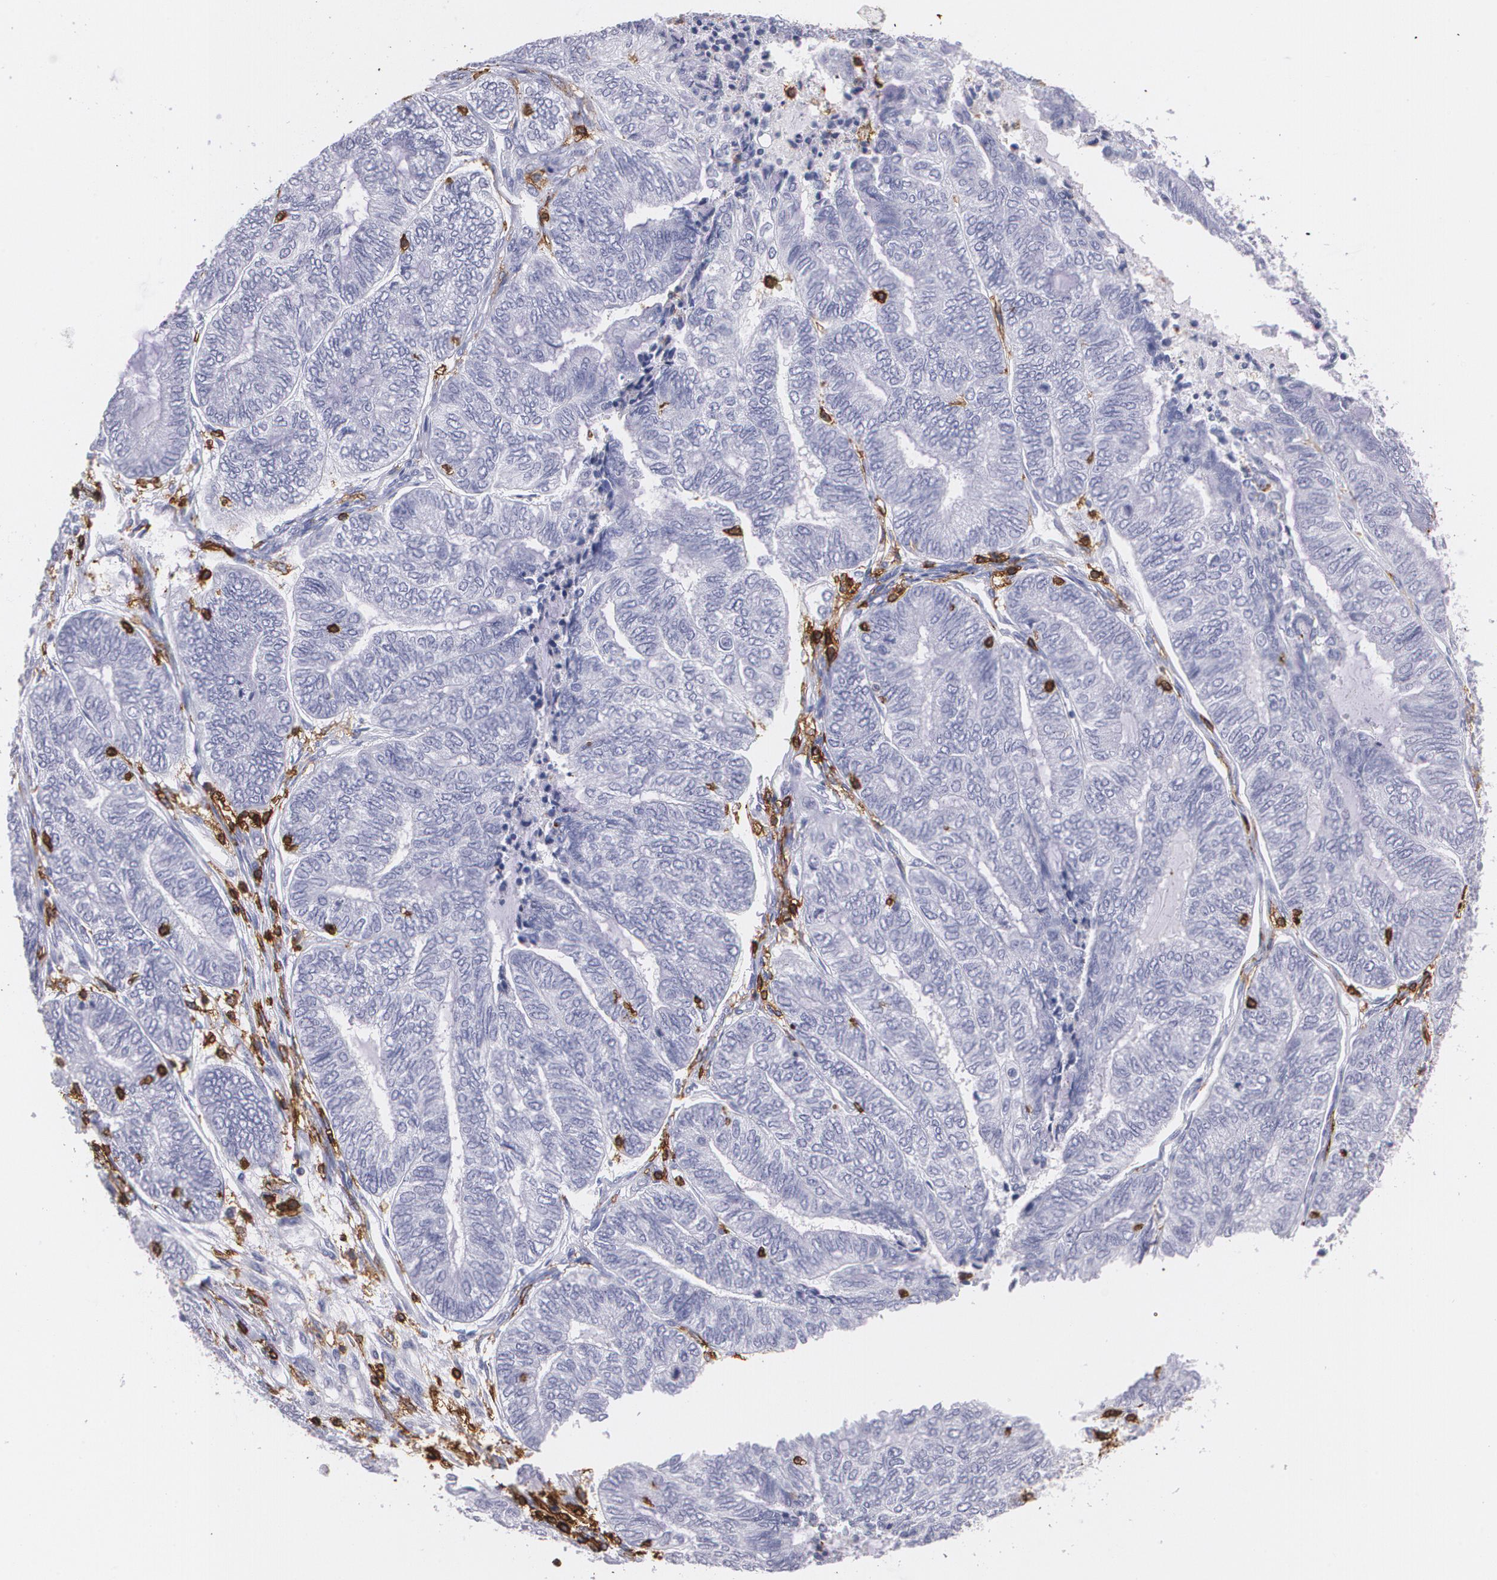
{"staining": {"intensity": "negative", "quantity": "none", "location": "none"}, "tissue": "endometrial cancer", "cell_type": "Tumor cells", "image_type": "cancer", "snomed": [{"axis": "morphology", "description": "Adenocarcinoma, NOS"}, {"axis": "topography", "description": "Uterus"}, {"axis": "topography", "description": "Endometrium"}], "caption": "There is no significant expression in tumor cells of endometrial cancer.", "gene": "PTPRC", "patient": {"sex": "female", "age": 70}}